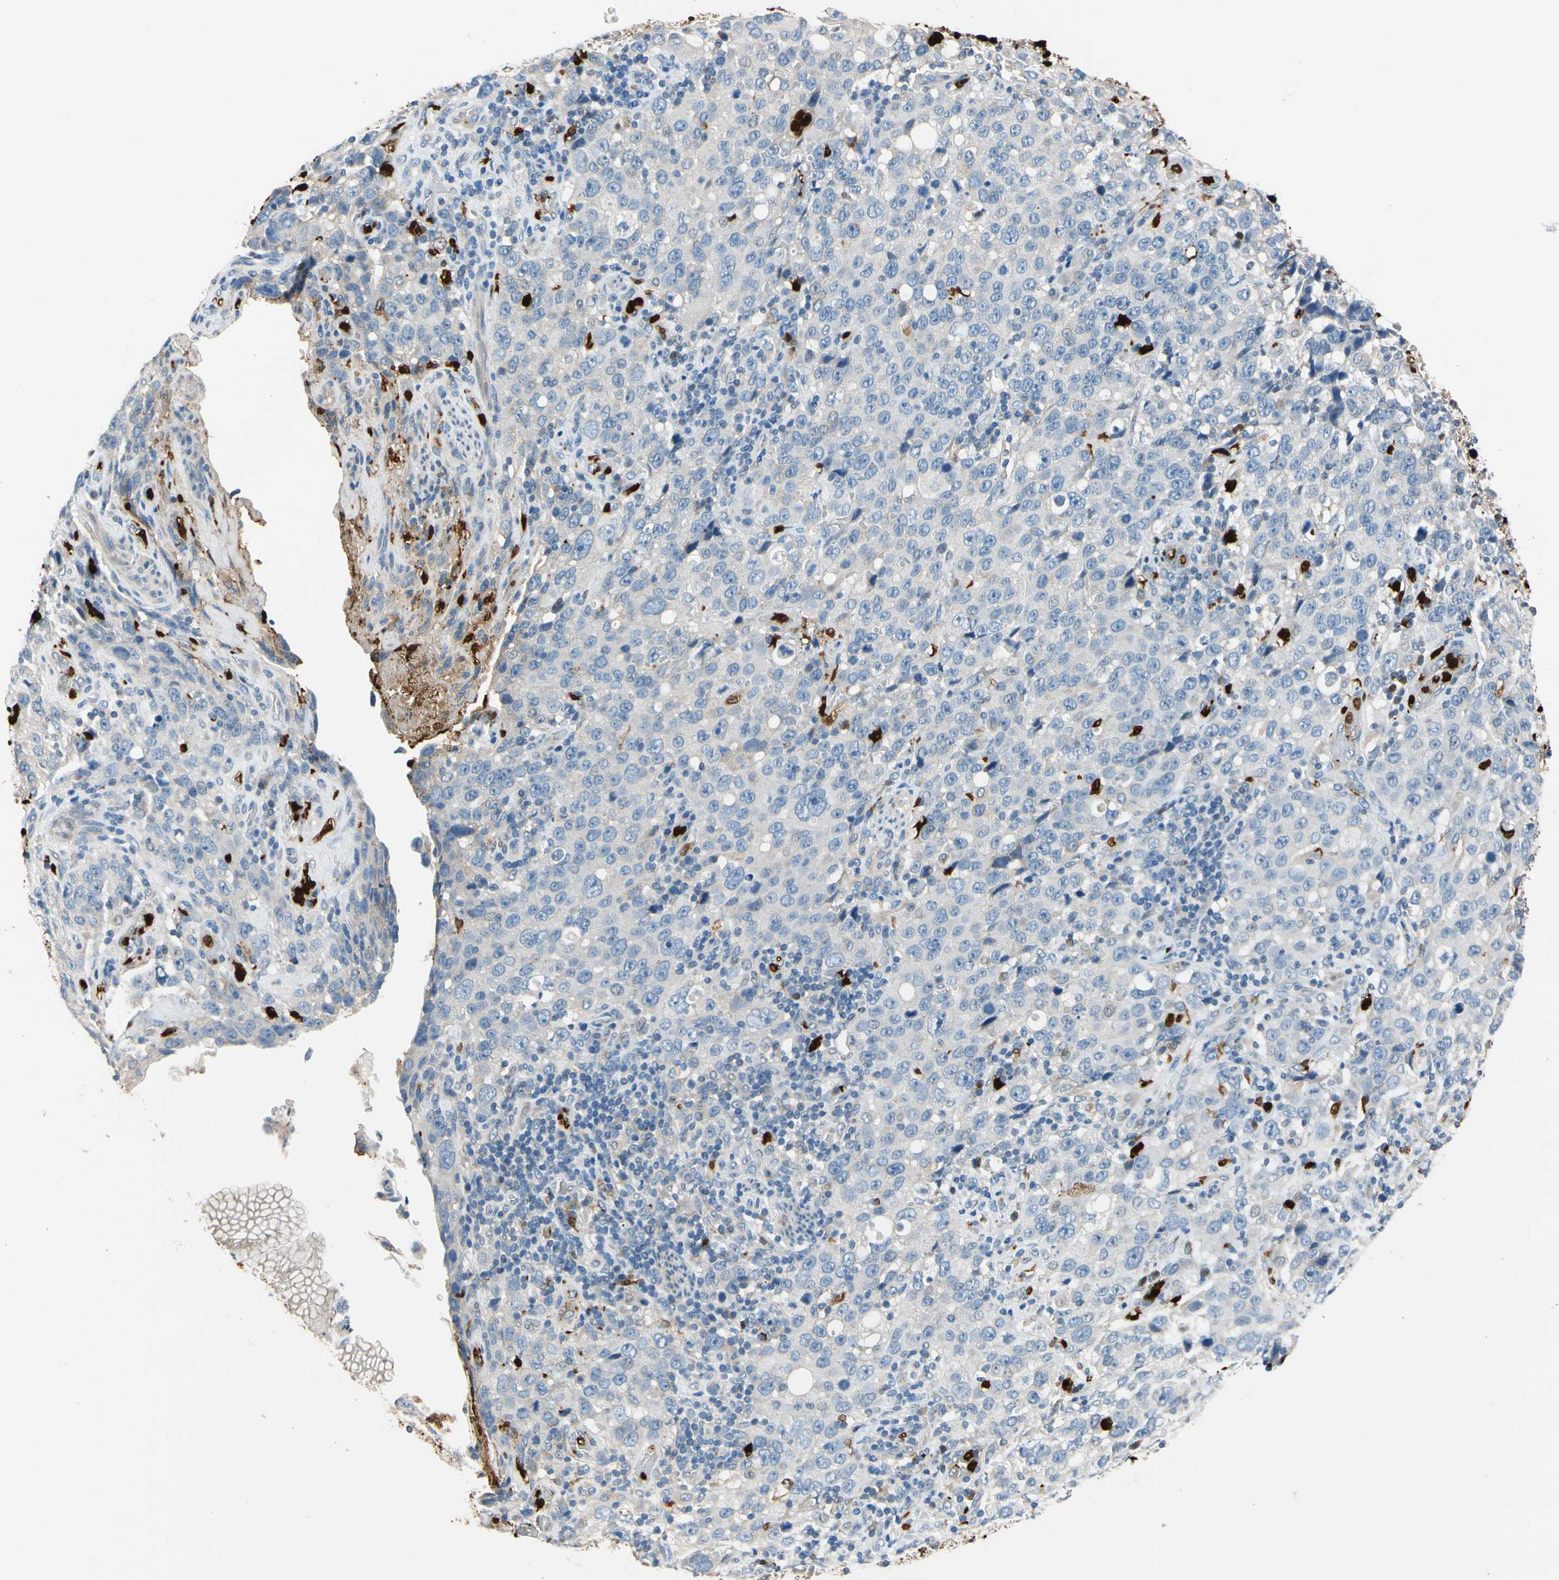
{"staining": {"intensity": "negative", "quantity": "none", "location": "none"}, "tissue": "stomach cancer", "cell_type": "Tumor cells", "image_type": "cancer", "snomed": [{"axis": "morphology", "description": "Normal tissue, NOS"}, {"axis": "morphology", "description": "Adenocarcinoma, NOS"}, {"axis": "topography", "description": "Stomach"}], "caption": "A high-resolution histopathology image shows immunohistochemistry staining of adenocarcinoma (stomach), which shows no significant staining in tumor cells.", "gene": "TRAF5", "patient": {"sex": "male", "age": 48}}